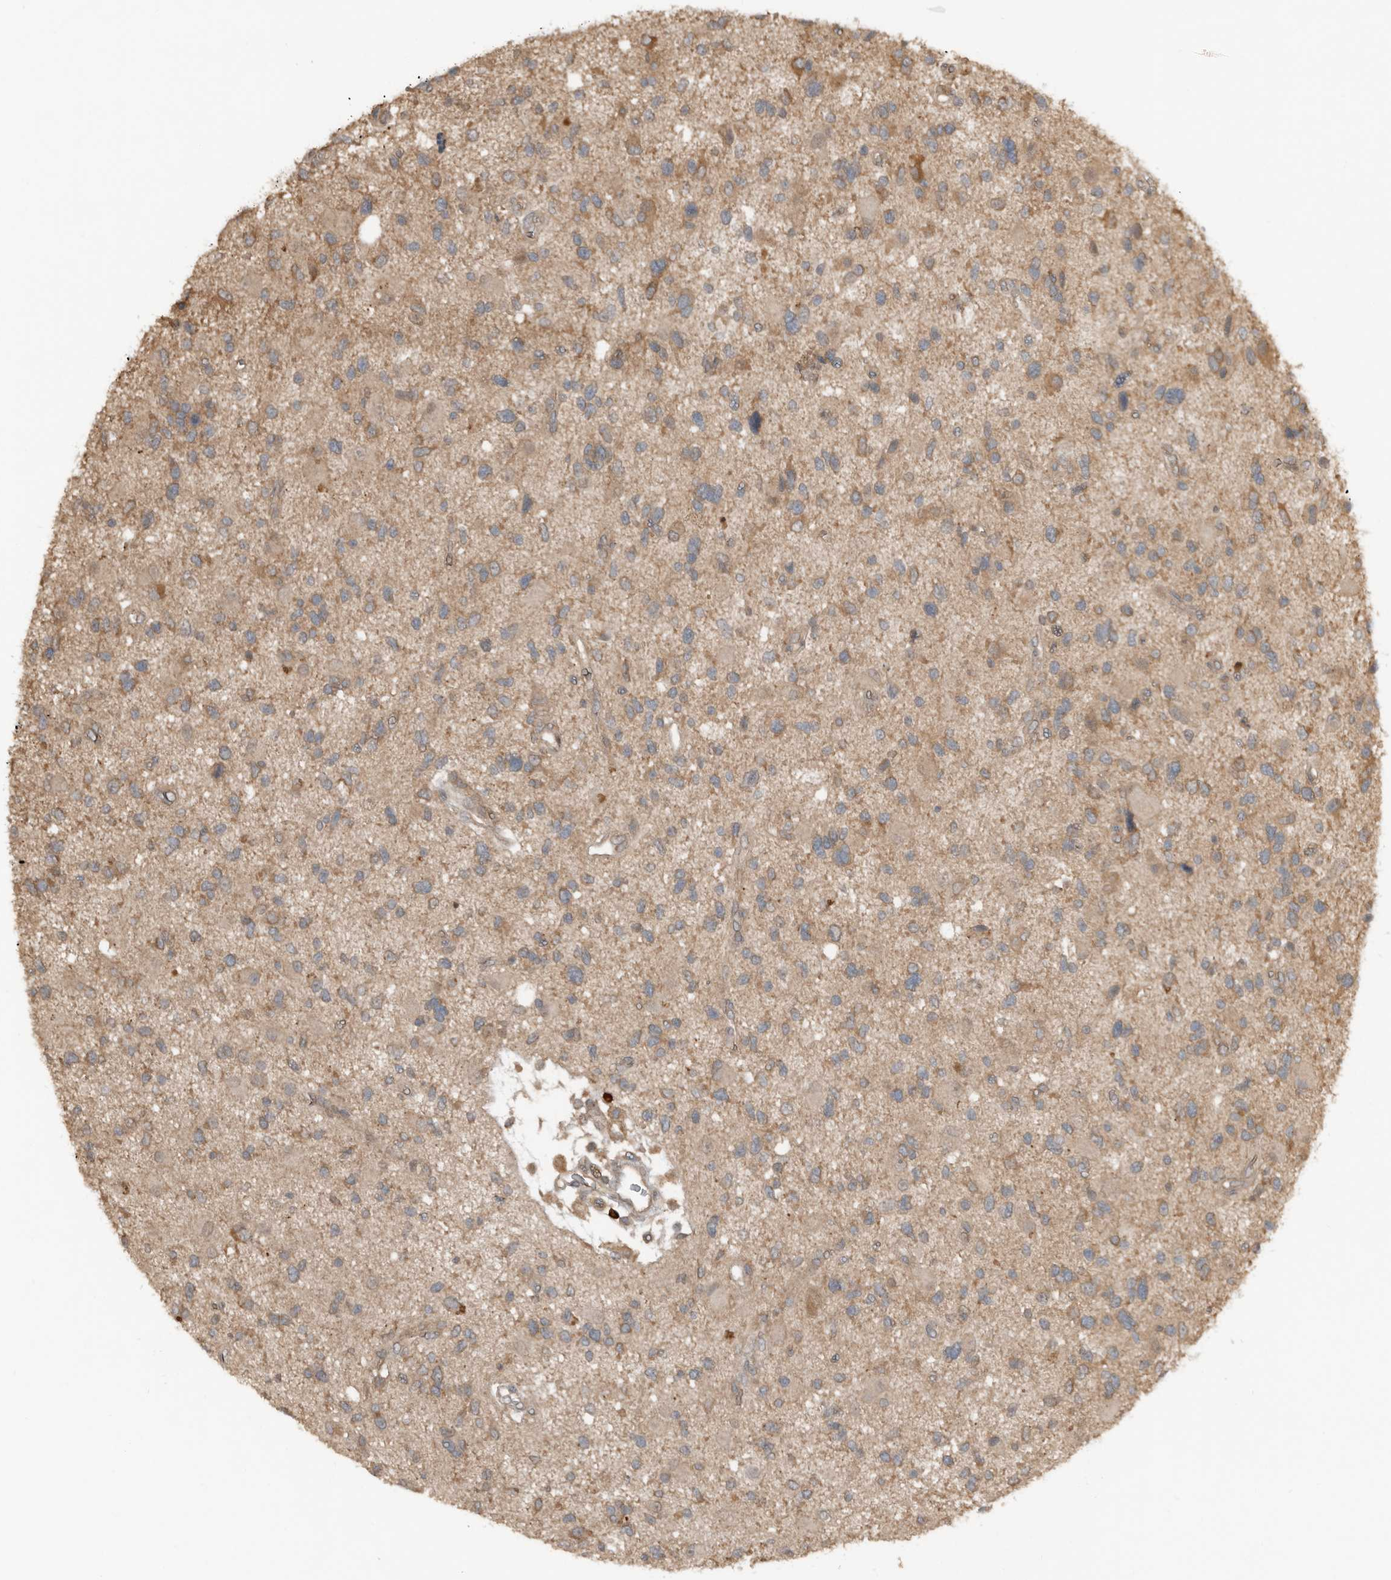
{"staining": {"intensity": "moderate", "quantity": "25%-75%", "location": "cytoplasmic/membranous"}, "tissue": "glioma", "cell_type": "Tumor cells", "image_type": "cancer", "snomed": [{"axis": "morphology", "description": "Glioma, malignant, High grade"}, {"axis": "topography", "description": "Brain"}], "caption": "Immunohistochemistry (IHC) image of human malignant glioma (high-grade) stained for a protein (brown), which shows medium levels of moderate cytoplasmic/membranous positivity in about 25%-75% of tumor cells.", "gene": "TEAD3", "patient": {"sex": "male", "age": 33}}